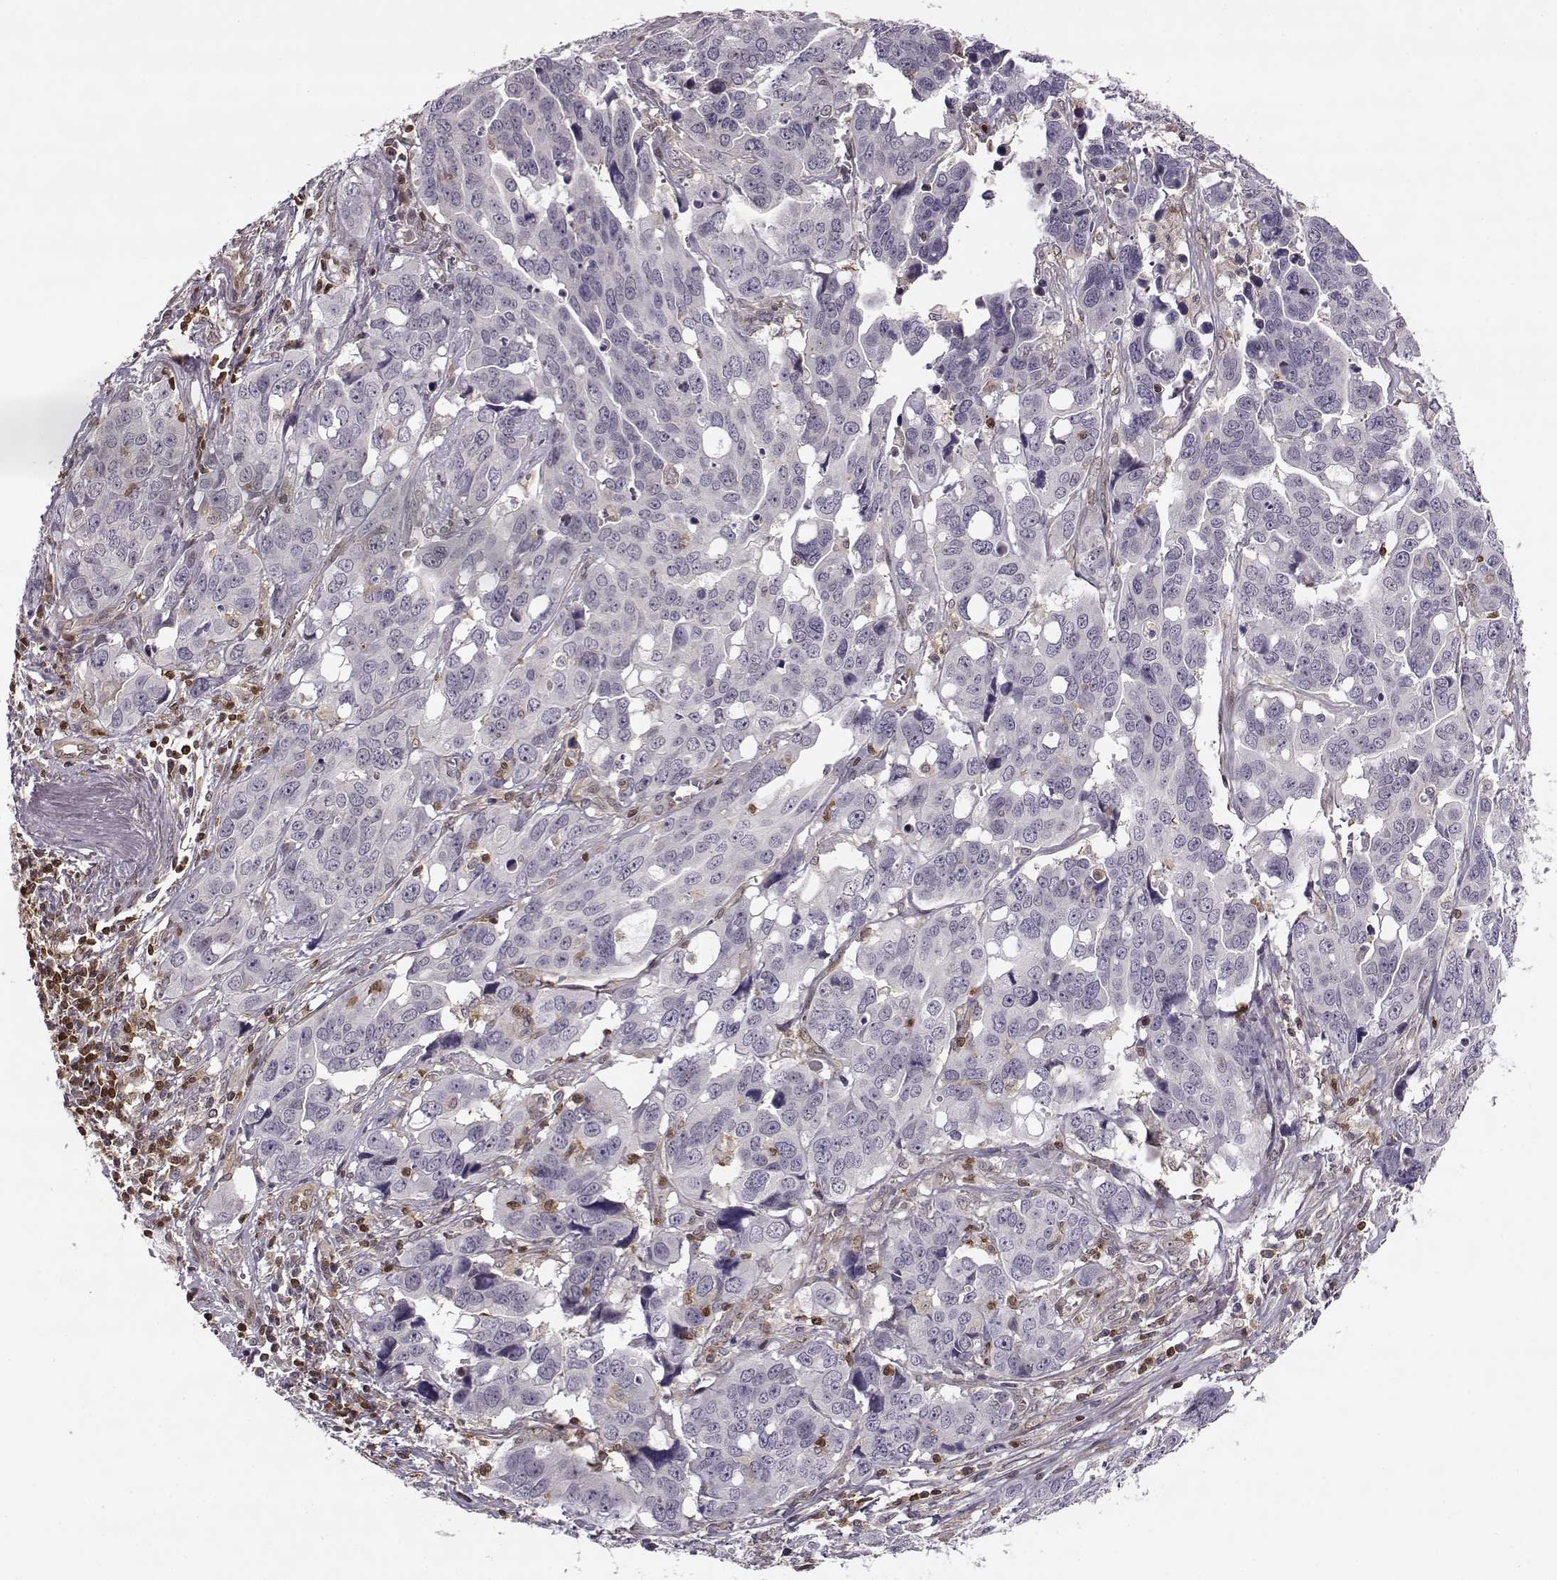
{"staining": {"intensity": "negative", "quantity": "none", "location": "none"}, "tissue": "ovarian cancer", "cell_type": "Tumor cells", "image_type": "cancer", "snomed": [{"axis": "morphology", "description": "Carcinoma, endometroid"}, {"axis": "topography", "description": "Ovary"}], "caption": "IHC micrograph of neoplastic tissue: ovarian endometroid carcinoma stained with DAB (3,3'-diaminobenzidine) exhibits no significant protein staining in tumor cells.", "gene": "MFSD1", "patient": {"sex": "female", "age": 78}}